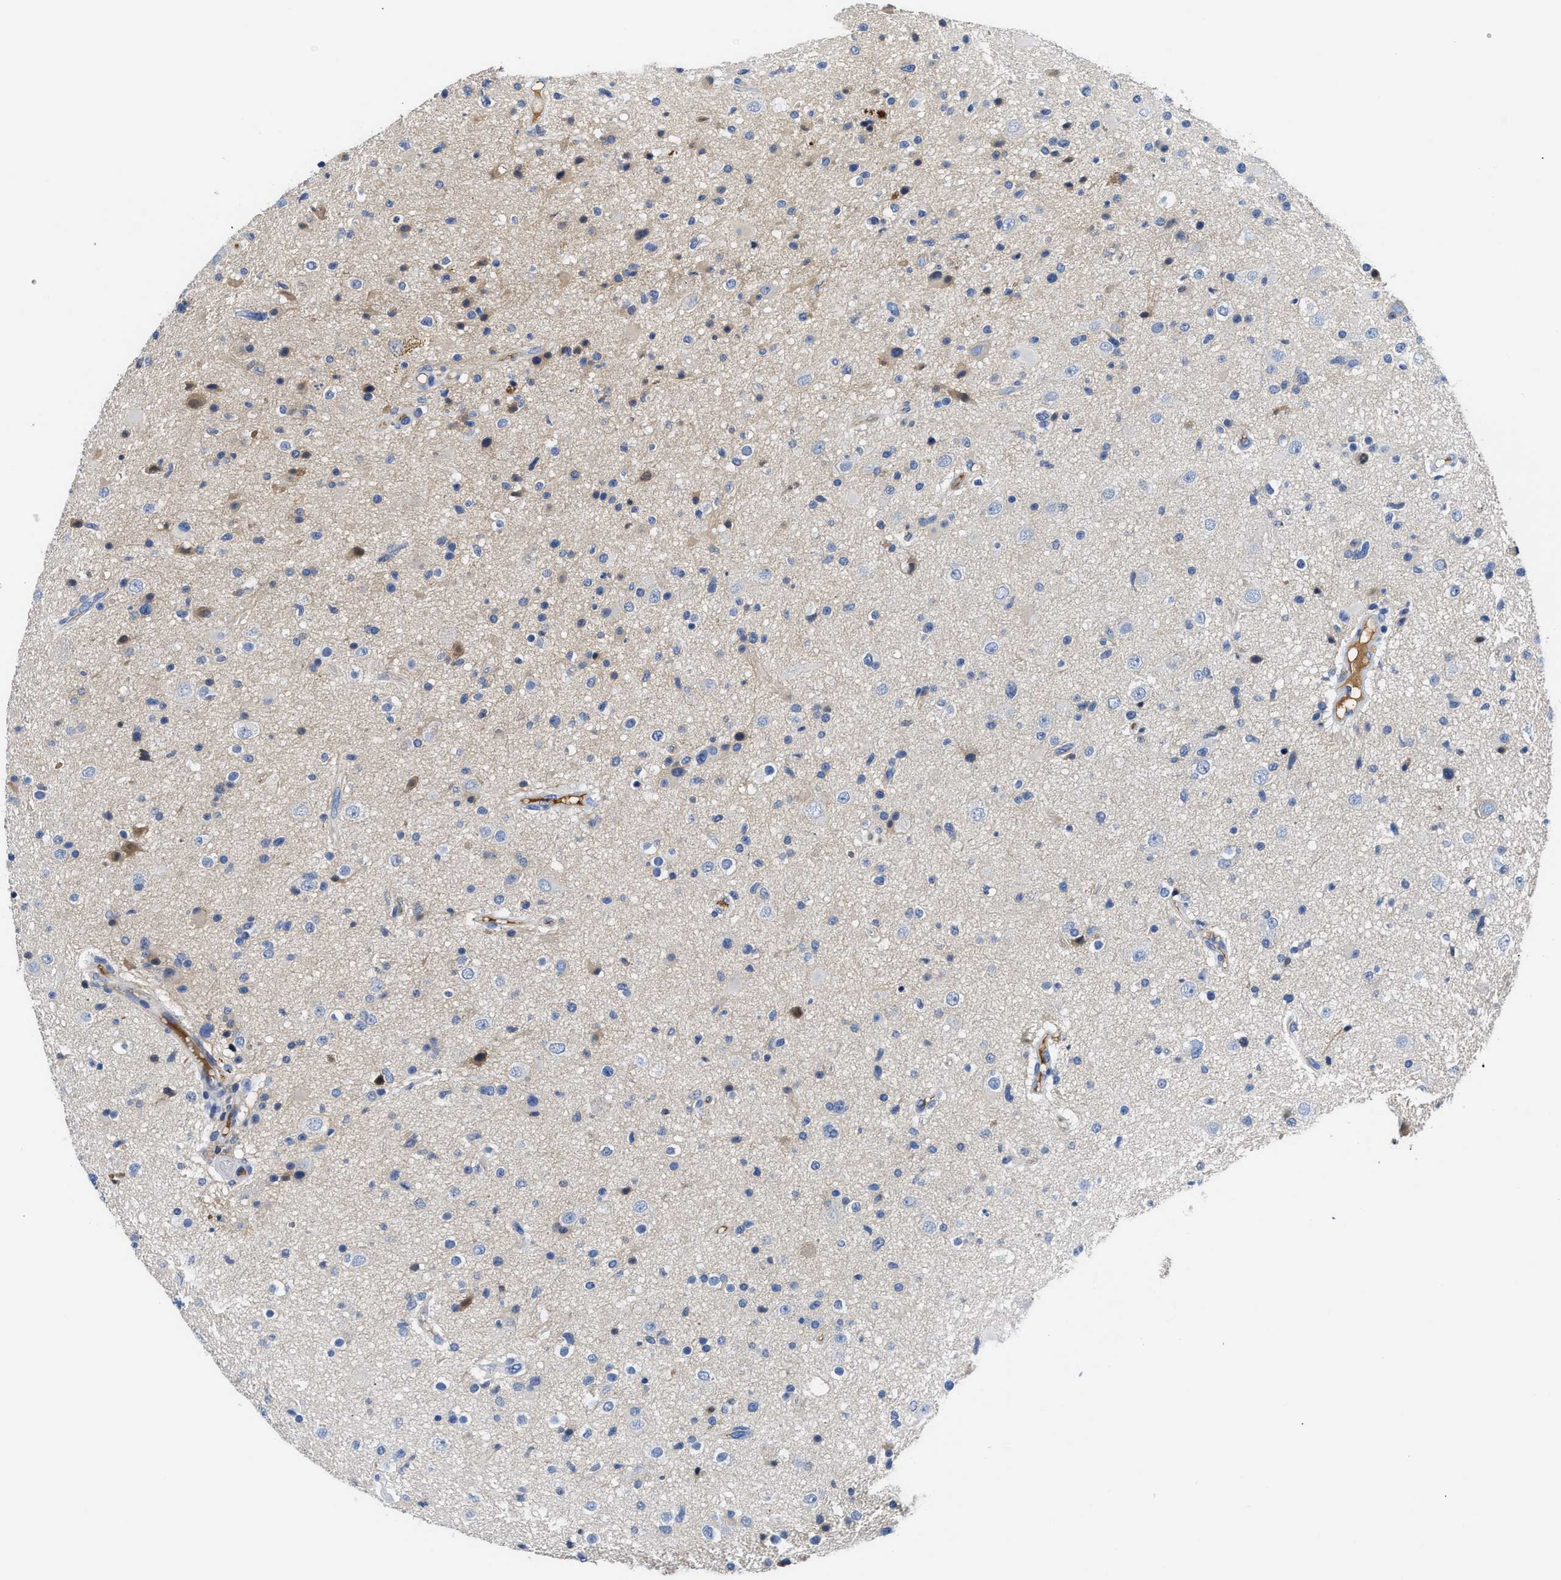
{"staining": {"intensity": "negative", "quantity": "none", "location": "none"}, "tissue": "glioma", "cell_type": "Tumor cells", "image_type": "cancer", "snomed": [{"axis": "morphology", "description": "Glioma, malignant, High grade"}, {"axis": "topography", "description": "Brain"}], "caption": "This is a micrograph of immunohistochemistry (IHC) staining of glioma, which shows no positivity in tumor cells. Nuclei are stained in blue.", "gene": "GC", "patient": {"sex": "male", "age": 33}}